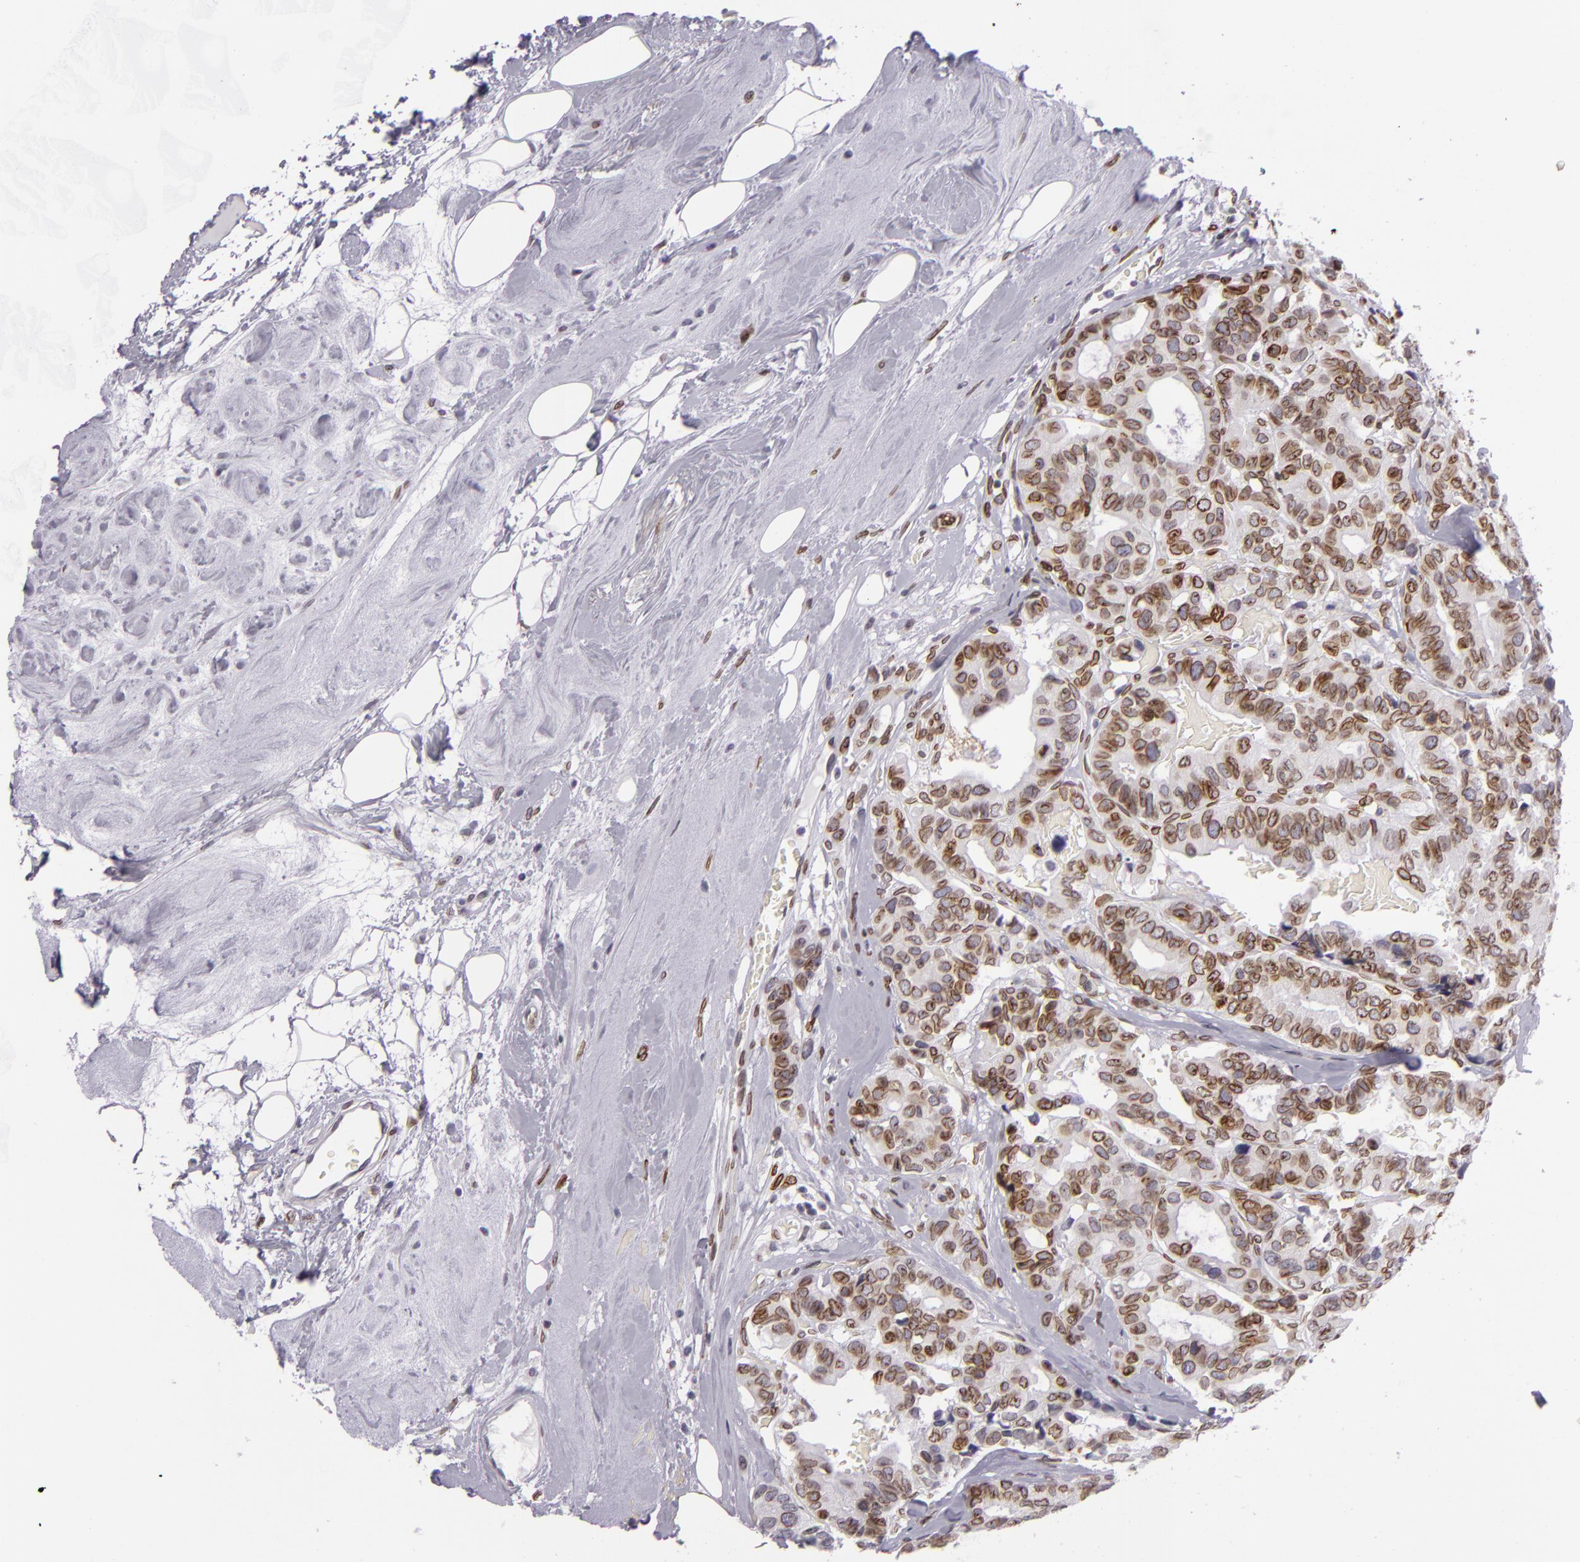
{"staining": {"intensity": "moderate", "quantity": ">75%", "location": "nuclear"}, "tissue": "breast cancer", "cell_type": "Tumor cells", "image_type": "cancer", "snomed": [{"axis": "morphology", "description": "Duct carcinoma"}, {"axis": "topography", "description": "Breast"}], "caption": "The immunohistochemical stain highlights moderate nuclear positivity in tumor cells of breast cancer tissue. (DAB (3,3'-diaminobenzidine) IHC with brightfield microscopy, high magnification).", "gene": "EMD", "patient": {"sex": "female", "age": 69}}